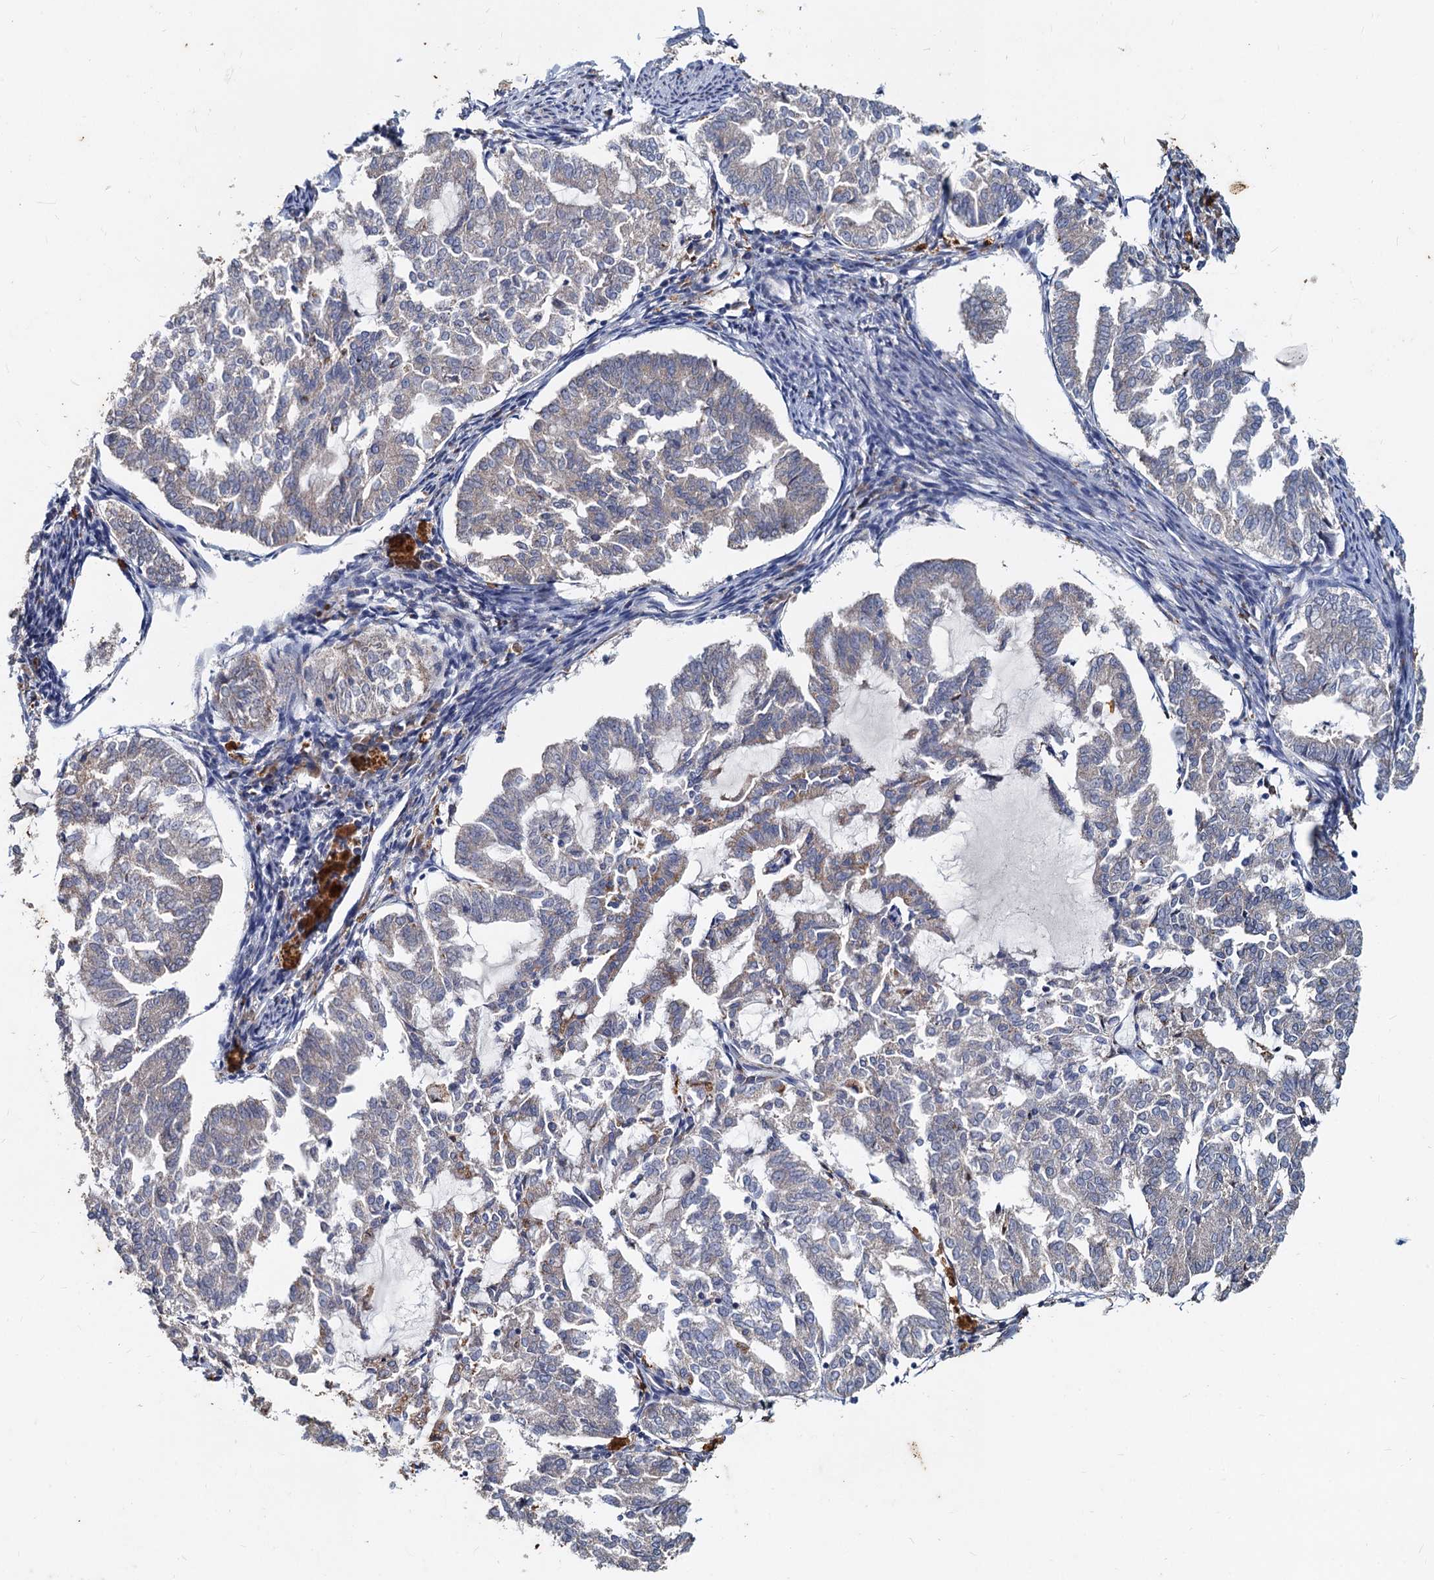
{"staining": {"intensity": "negative", "quantity": "none", "location": "none"}, "tissue": "endometrial cancer", "cell_type": "Tumor cells", "image_type": "cancer", "snomed": [{"axis": "morphology", "description": "Adenocarcinoma, NOS"}, {"axis": "topography", "description": "Endometrium"}], "caption": "Endometrial cancer stained for a protein using immunohistochemistry displays no staining tumor cells.", "gene": "TMX2", "patient": {"sex": "female", "age": 79}}